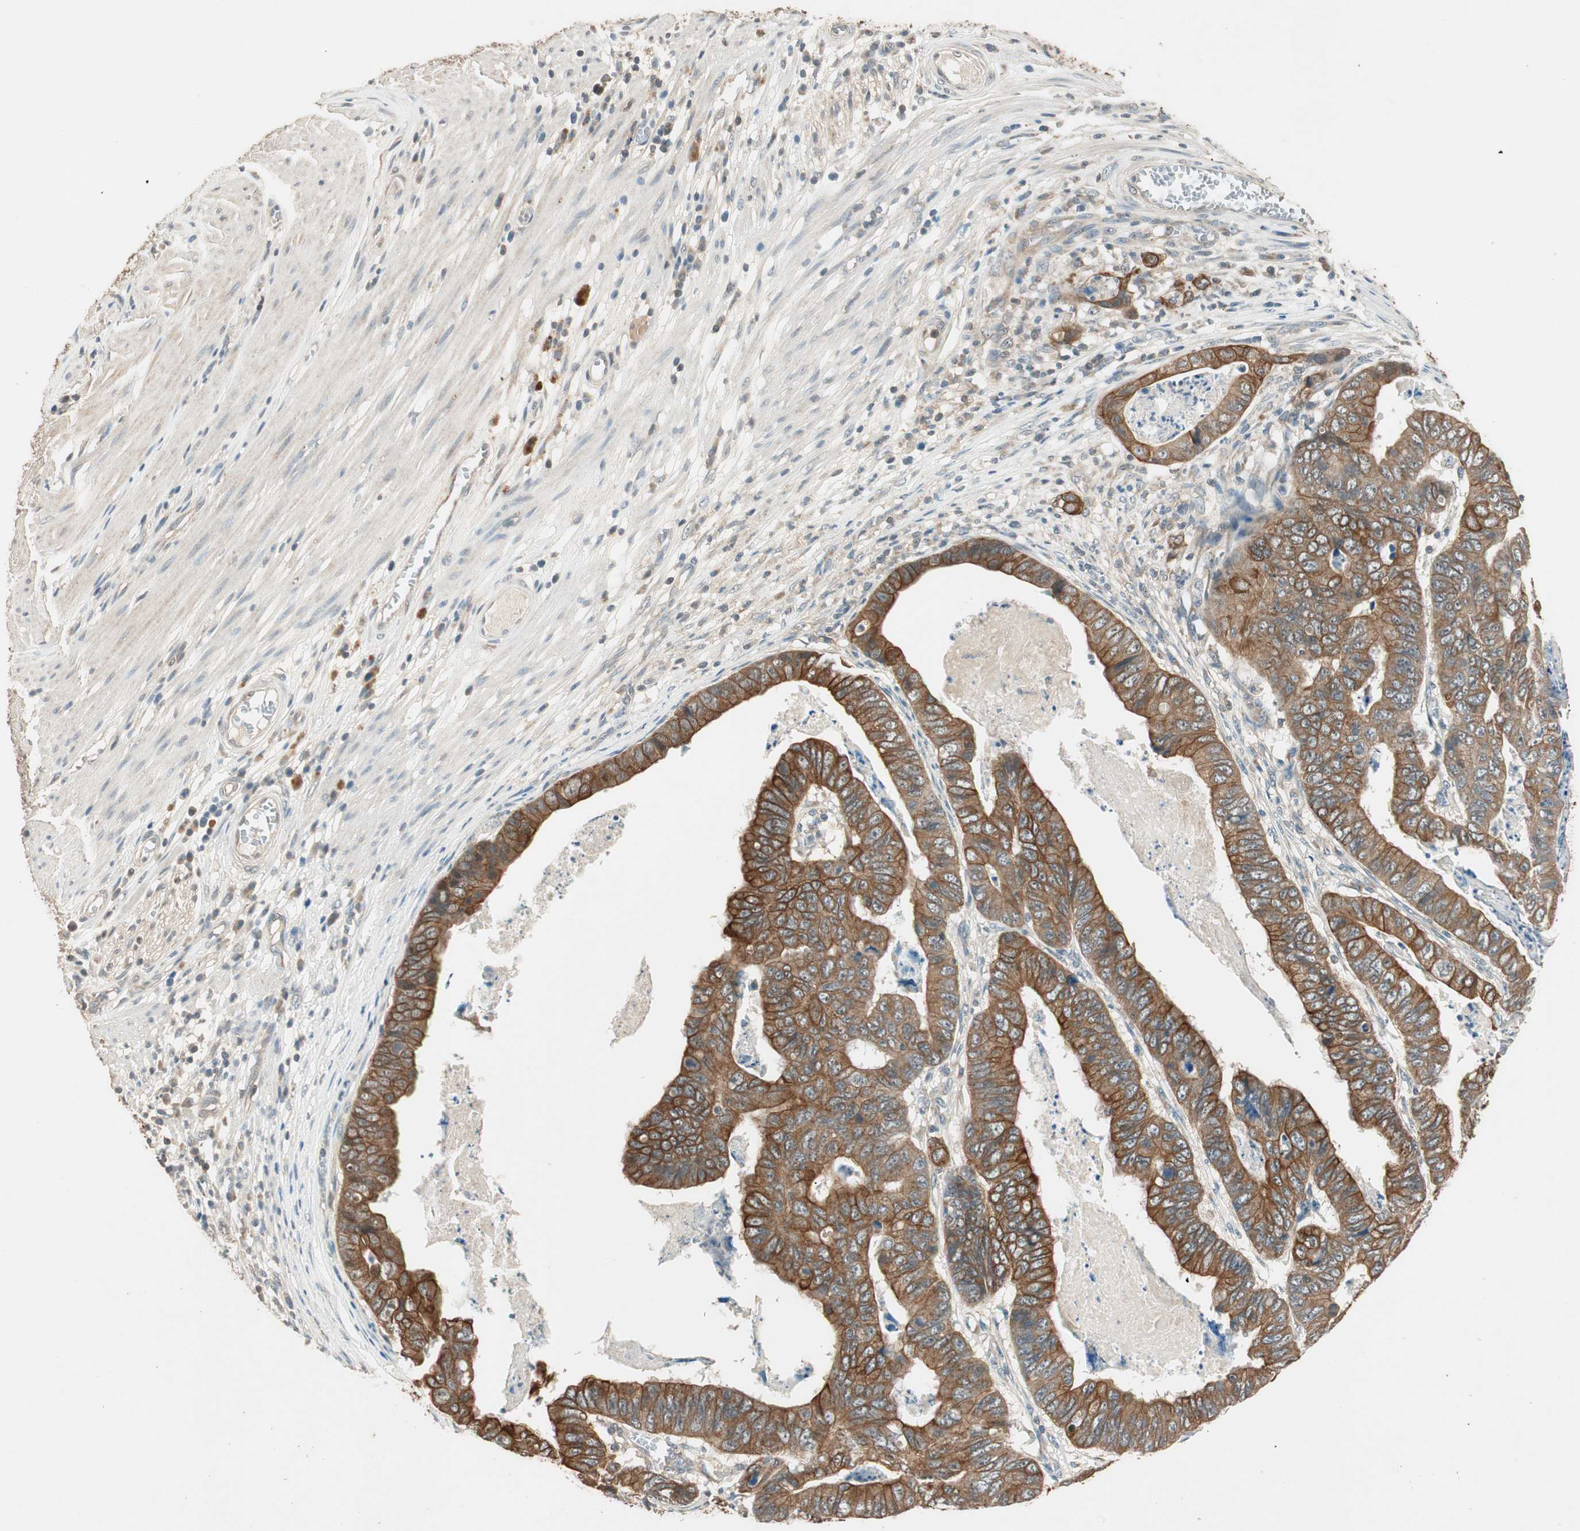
{"staining": {"intensity": "strong", "quantity": ">75%", "location": "cytoplasmic/membranous"}, "tissue": "stomach cancer", "cell_type": "Tumor cells", "image_type": "cancer", "snomed": [{"axis": "morphology", "description": "Adenocarcinoma, NOS"}, {"axis": "topography", "description": "Stomach, lower"}], "caption": "The micrograph exhibits staining of stomach adenocarcinoma, revealing strong cytoplasmic/membranous protein staining (brown color) within tumor cells.", "gene": "TRIM21", "patient": {"sex": "male", "age": 77}}